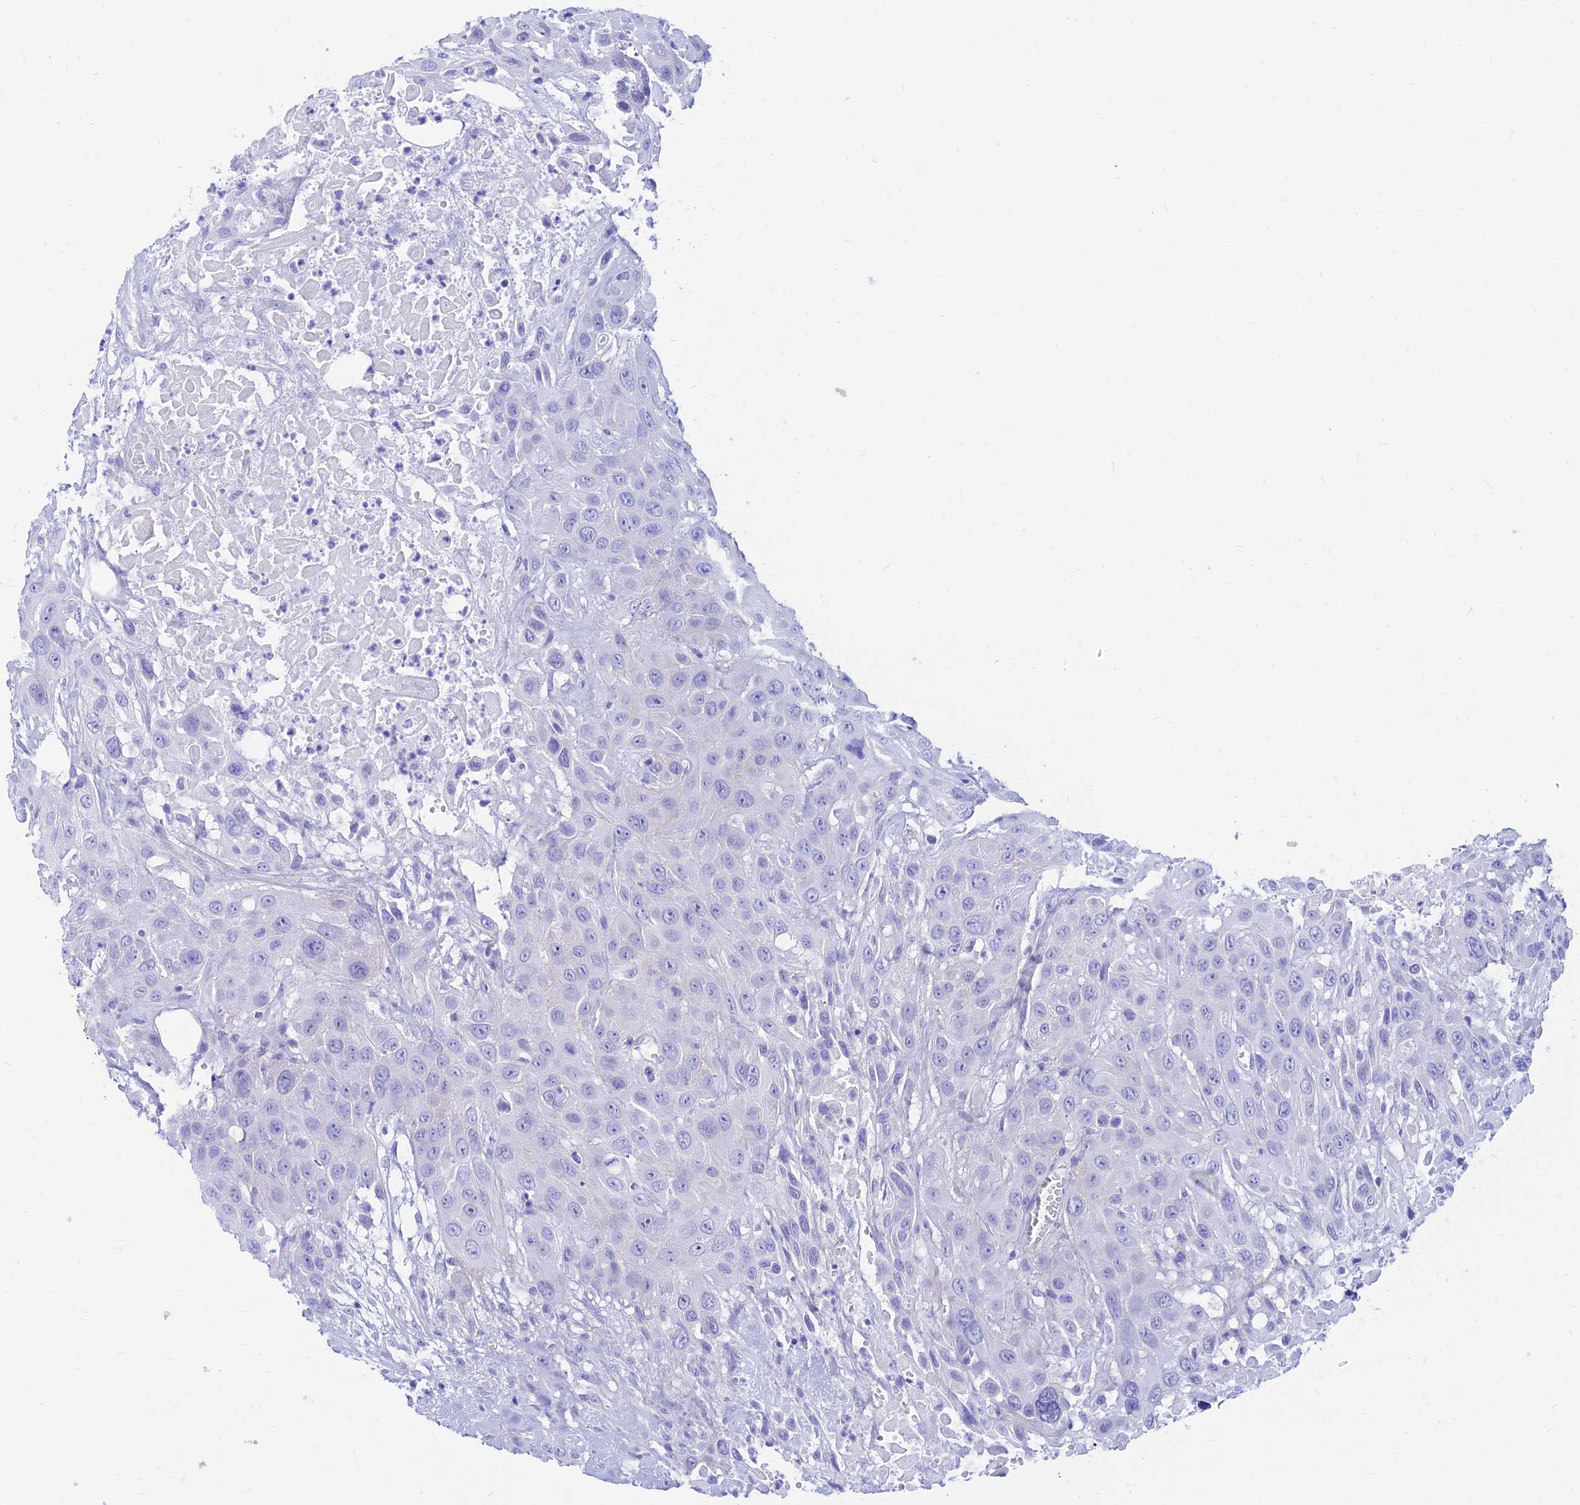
{"staining": {"intensity": "negative", "quantity": "none", "location": "none"}, "tissue": "head and neck cancer", "cell_type": "Tumor cells", "image_type": "cancer", "snomed": [{"axis": "morphology", "description": "Squamous cell carcinoma, NOS"}, {"axis": "topography", "description": "Head-Neck"}], "caption": "Immunohistochemistry of human head and neck cancer shows no positivity in tumor cells. (Stains: DAB (3,3'-diaminobenzidine) immunohistochemistry with hematoxylin counter stain, Microscopy: brightfield microscopy at high magnification).", "gene": "PRNP", "patient": {"sex": "male", "age": 81}}